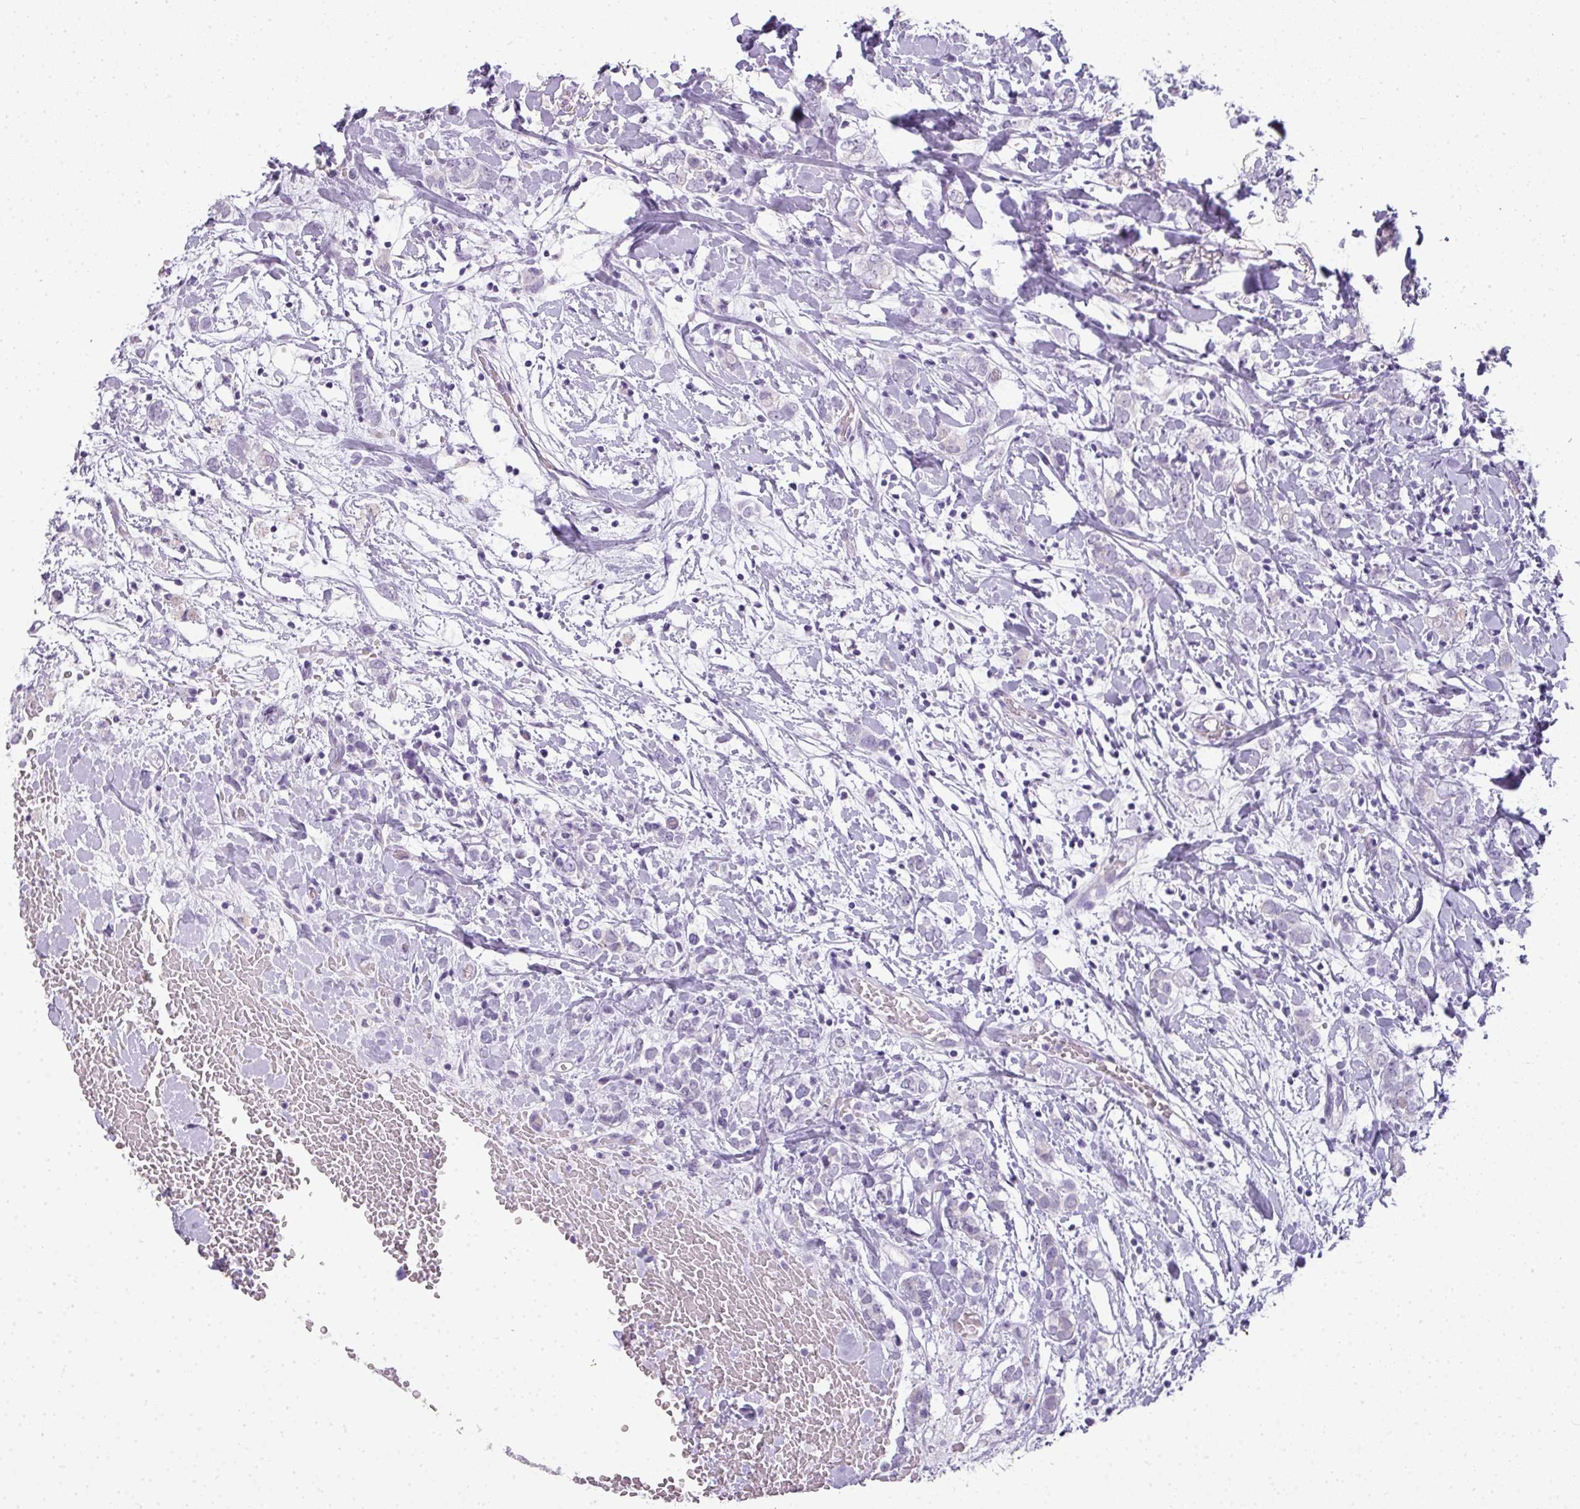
{"staining": {"intensity": "negative", "quantity": "none", "location": "none"}, "tissue": "breast cancer", "cell_type": "Tumor cells", "image_type": "cancer", "snomed": [{"axis": "morphology", "description": "Normal tissue, NOS"}, {"axis": "morphology", "description": "Lobular carcinoma"}, {"axis": "topography", "description": "Breast"}], "caption": "DAB (3,3'-diaminobenzidine) immunohistochemical staining of breast lobular carcinoma reveals no significant positivity in tumor cells.", "gene": "RBMY1F", "patient": {"sex": "female", "age": 47}}